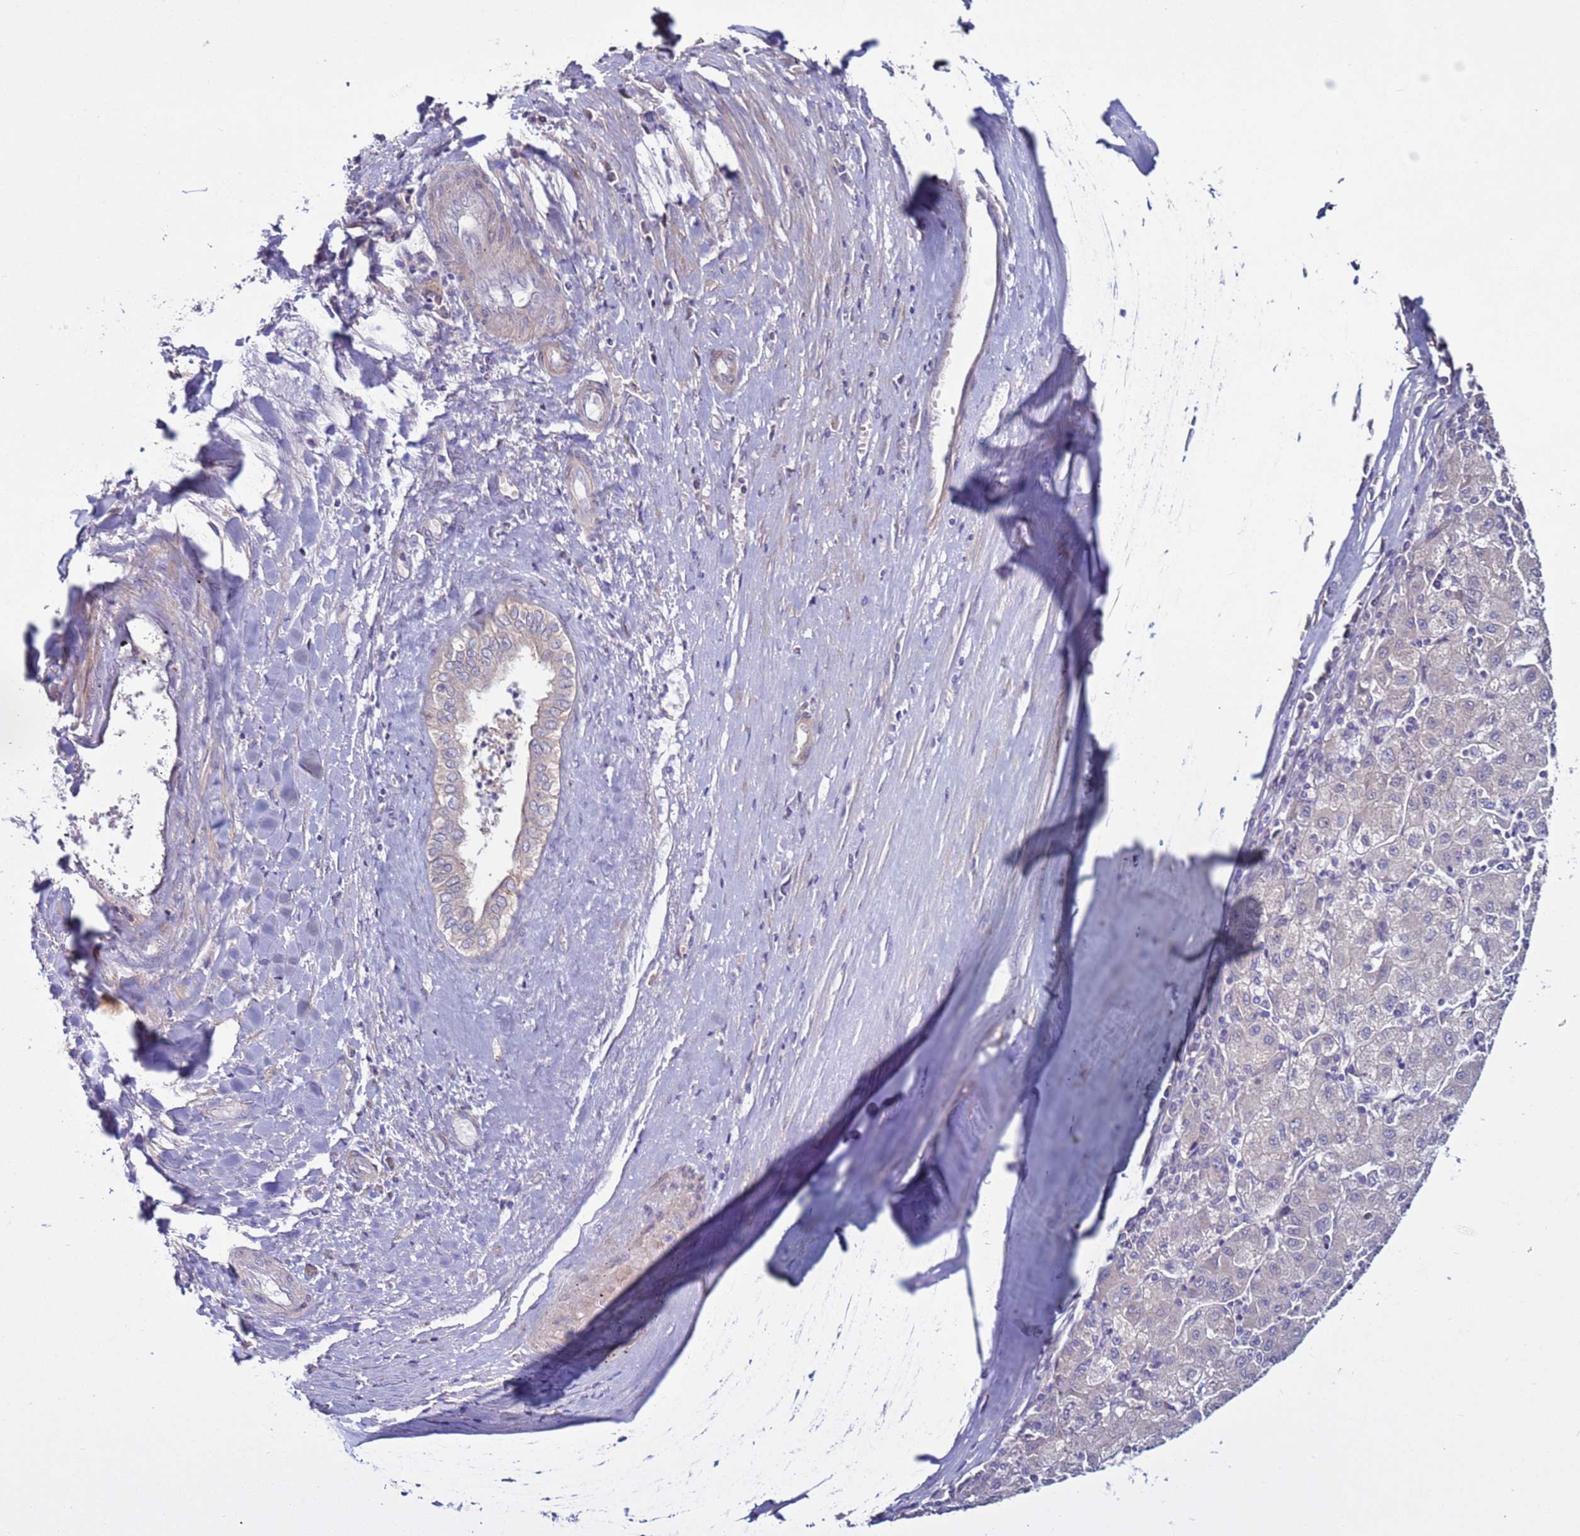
{"staining": {"intensity": "negative", "quantity": "none", "location": "none"}, "tissue": "liver cancer", "cell_type": "Tumor cells", "image_type": "cancer", "snomed": [{"axis": "morphology", "description": "Carcinoma, Hepatocellular, NOS"}, {"axis": "topography", "description": "Liver"}], "caption": "A high-resolution photomicrograph shows immunohistochemistry staining of liver cancer (hepatocellular carcinoma), which demonstrates no significant positivity in tumor cells.", "gene": "RABL2B", "patient": {"sex": "male", "age": 72}}